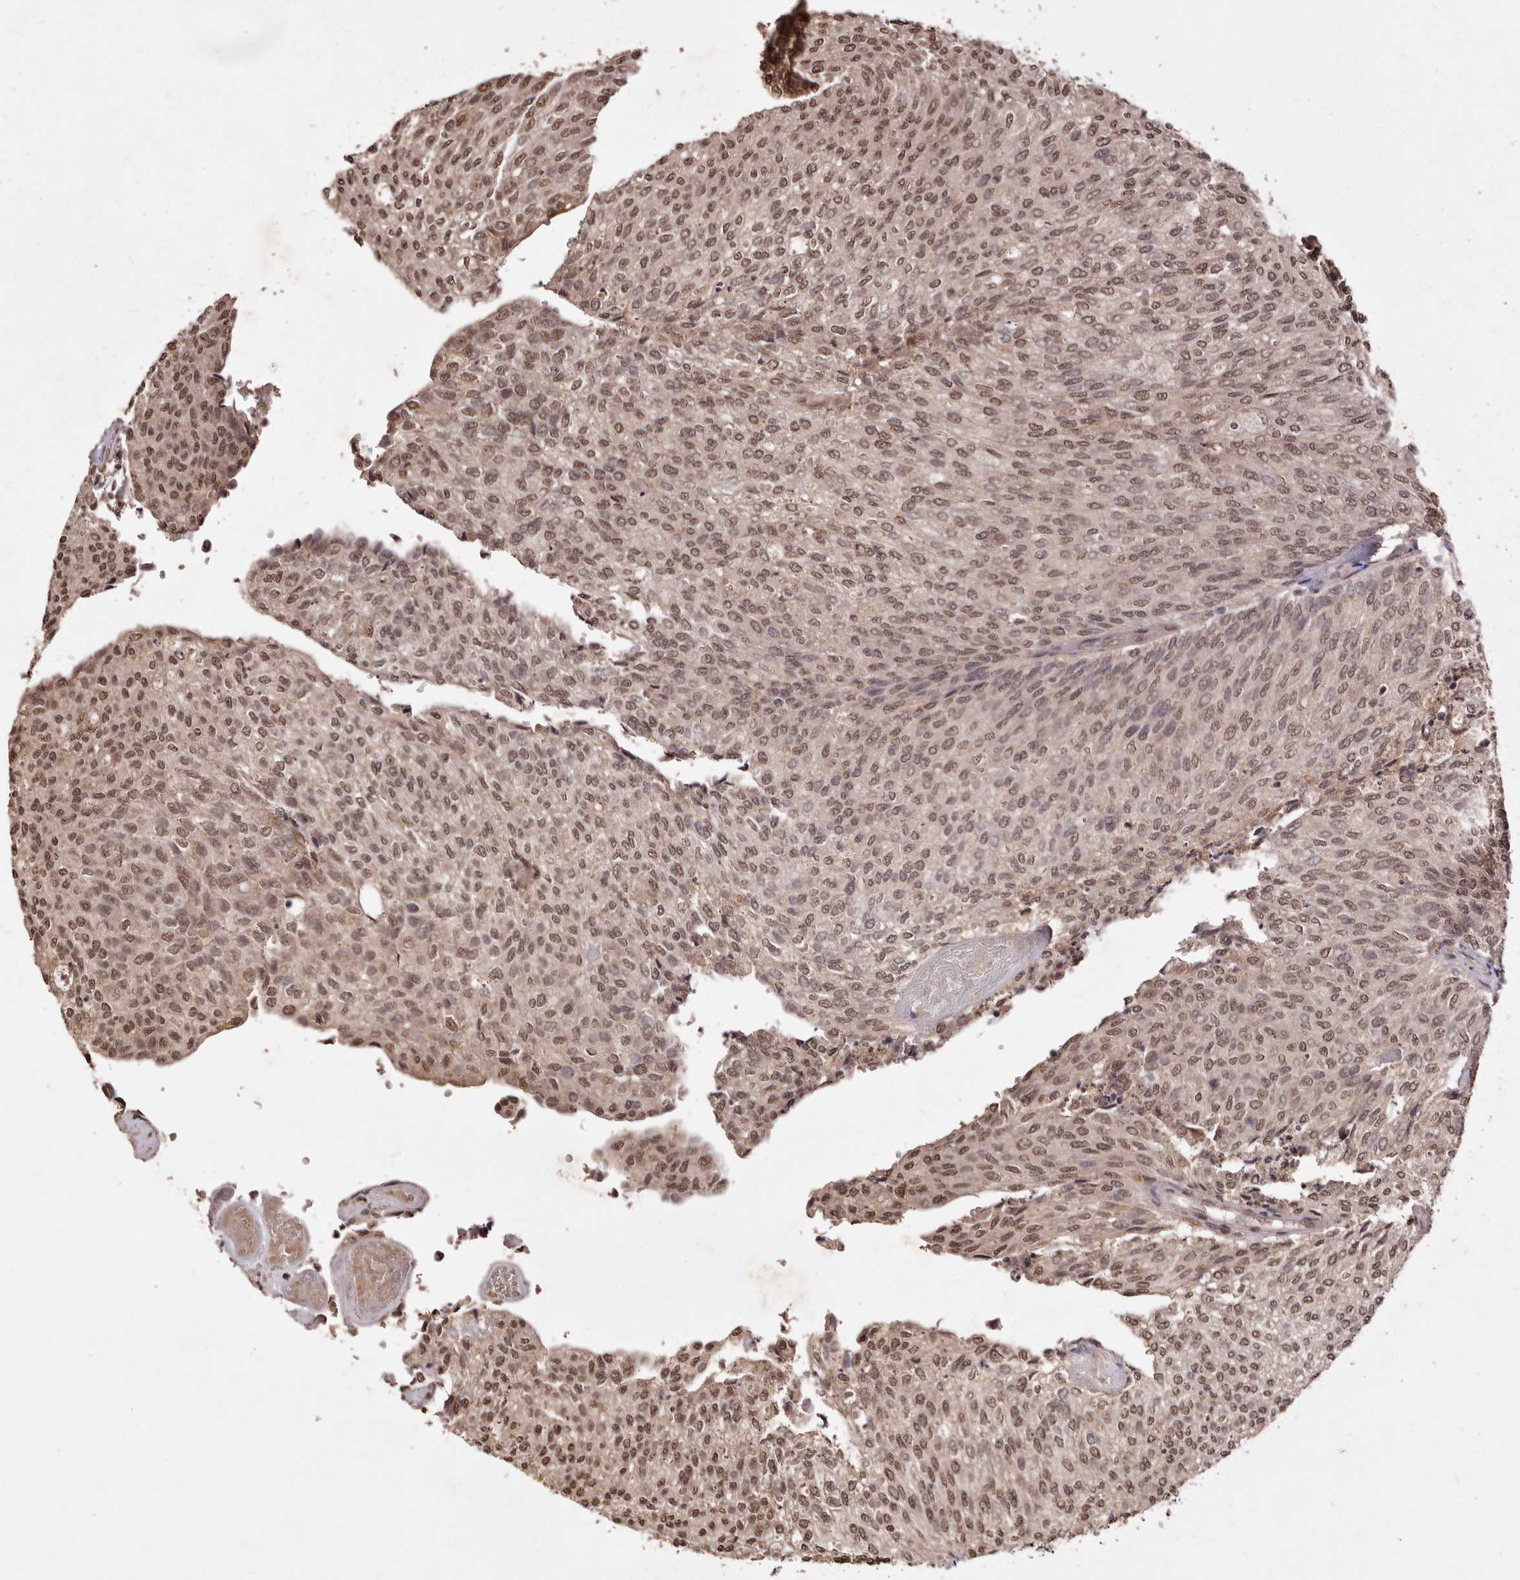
{"staining": {"intensity": "moderate", "quantity": ">75%", "location": "cytoplasmic/membranous,nuclear"}, "tissue": "urothelial cancer", "cell_type": "Tumor cells", "image_type": "cancer", "snomed": [{"axis": "morphology", "description": "Urothelial carcinoma, Low grade"}, {"axis": "topography", "description": "Urinary bladder"}], "caption": "There is medium levels of moderate cytoplasmic/membranous and nuclear positivity in tumor cells of low-grade urothelial carcinoma, as demonstrated by immunohistochemical staining (brown color).", "gene": "NOTCH1", "patient": {"sex": "female", "age": 79}}